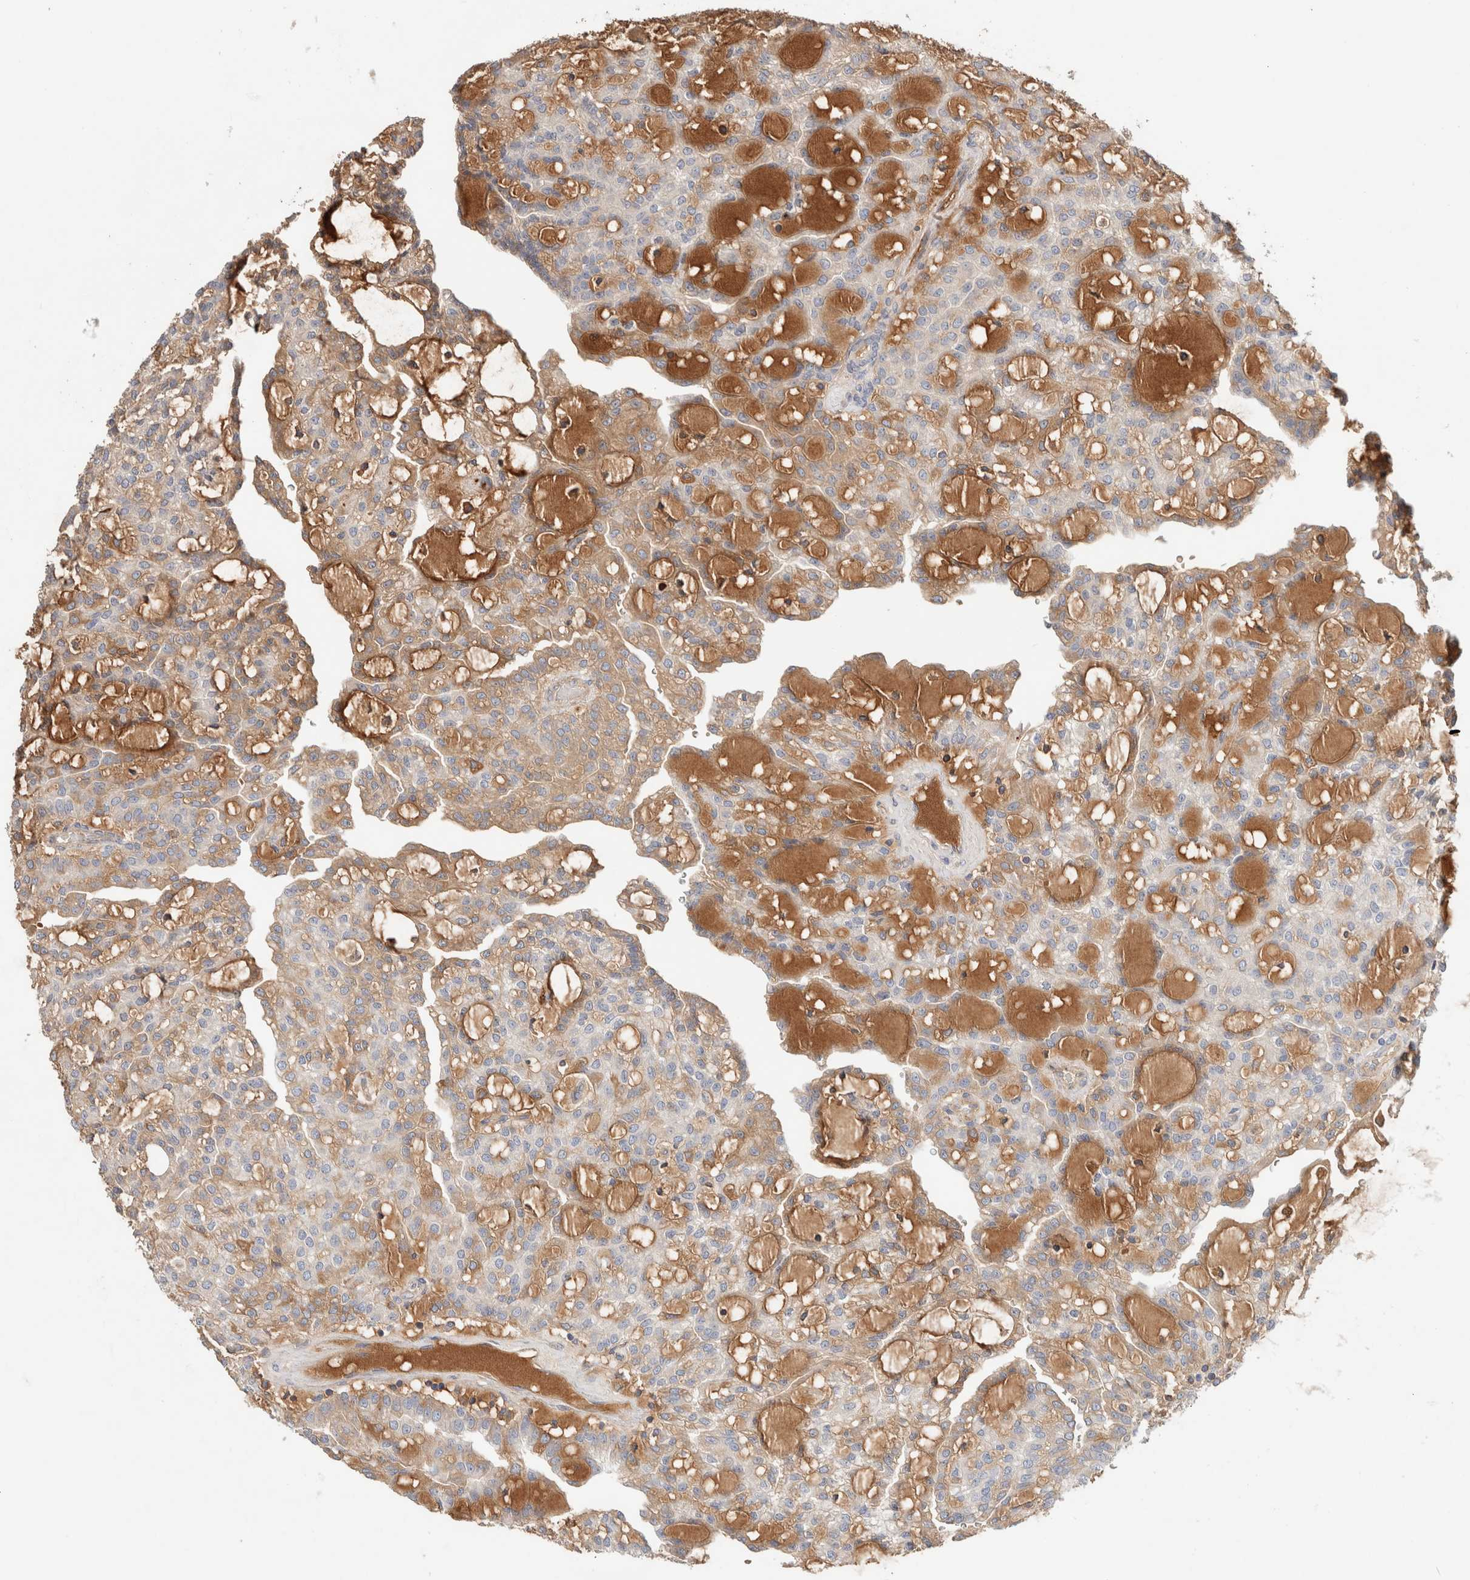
{"staining": {"intensity": "weak", "quantity": "25%-75%", "location": "cytoplasmic/membranous"}, "tissue": "renal cancer", "cell_type": "Tumor cells", "image_type": "cancer", "snomed": [{"axis": "morphology", "description": "Adenocarcinoma, NOS"}, {"axis": "topography", "description": "Kidney"}], "caption": "Renal cancer (adenocarcinoma) tissue shows weak cytoplasmic/membranous staining in approximately 25%-75% of tumor cells, visualized by immunohistochemistry.", "gene": "PROS1", "patient": {"sex": "male", "age": 63}}